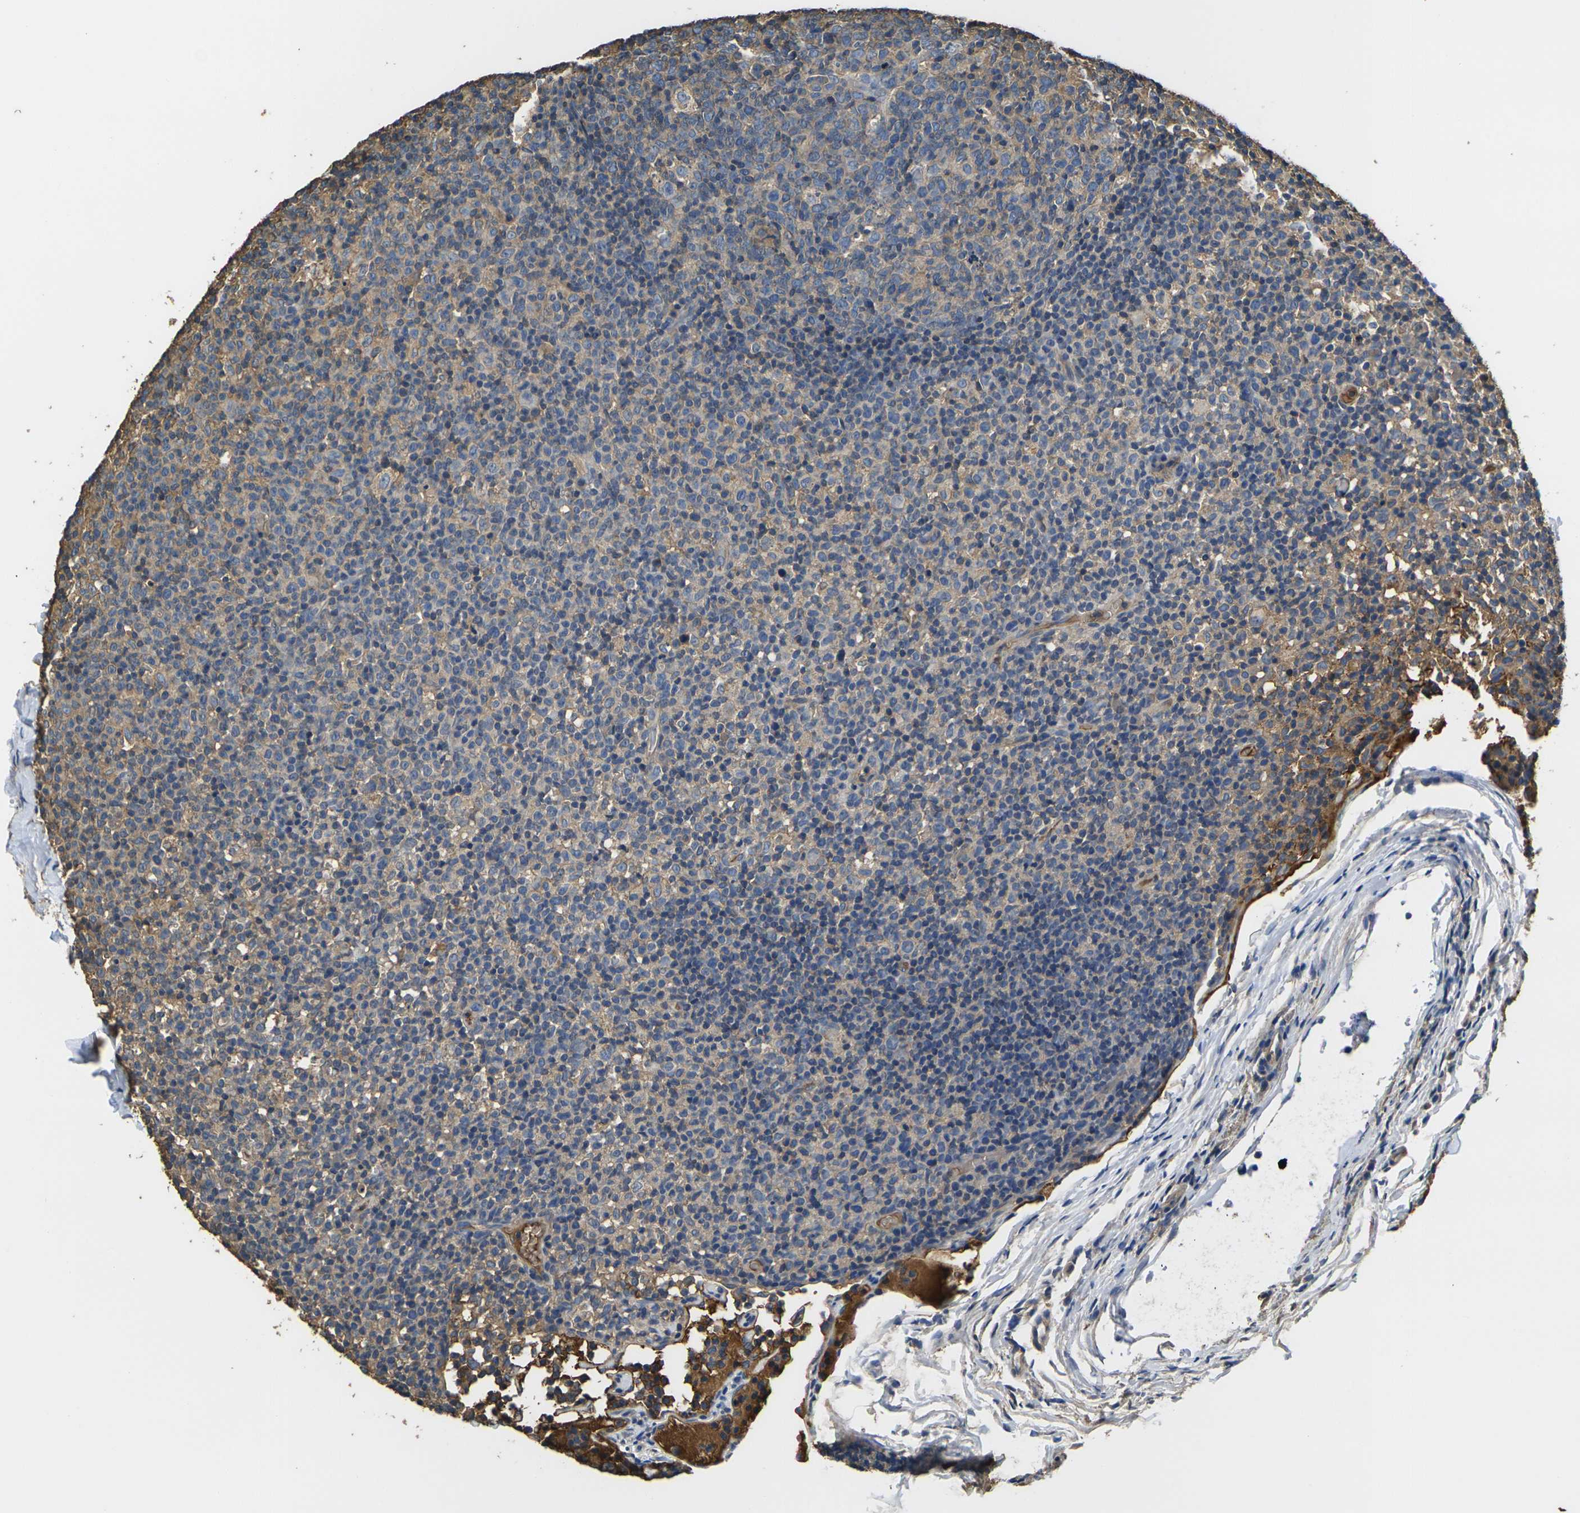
{"staining": {"intensity": "weak", "quantity": ">75%", "location": "cytoplasmic/membranous"}, "tissue": "lymph node", "cell_type": "Germinal center cells", "image_type": "normal", "snomed": [{"axis": "morphology", "description": "Normal tissue, NOS"}, {"axis": "morphology", "description": "Inflammation, NOS"}, {"axis": "topography", "description": "Lymph node"}], "caption": "Weak cytoplasmic/membranous expression for a protein is appreciated in approximately >75% of germinal center cells of normal lymph node using immunohistochemistry.", "gene": "HSPG2", "patient": {"sex": "male", "age": 55}}